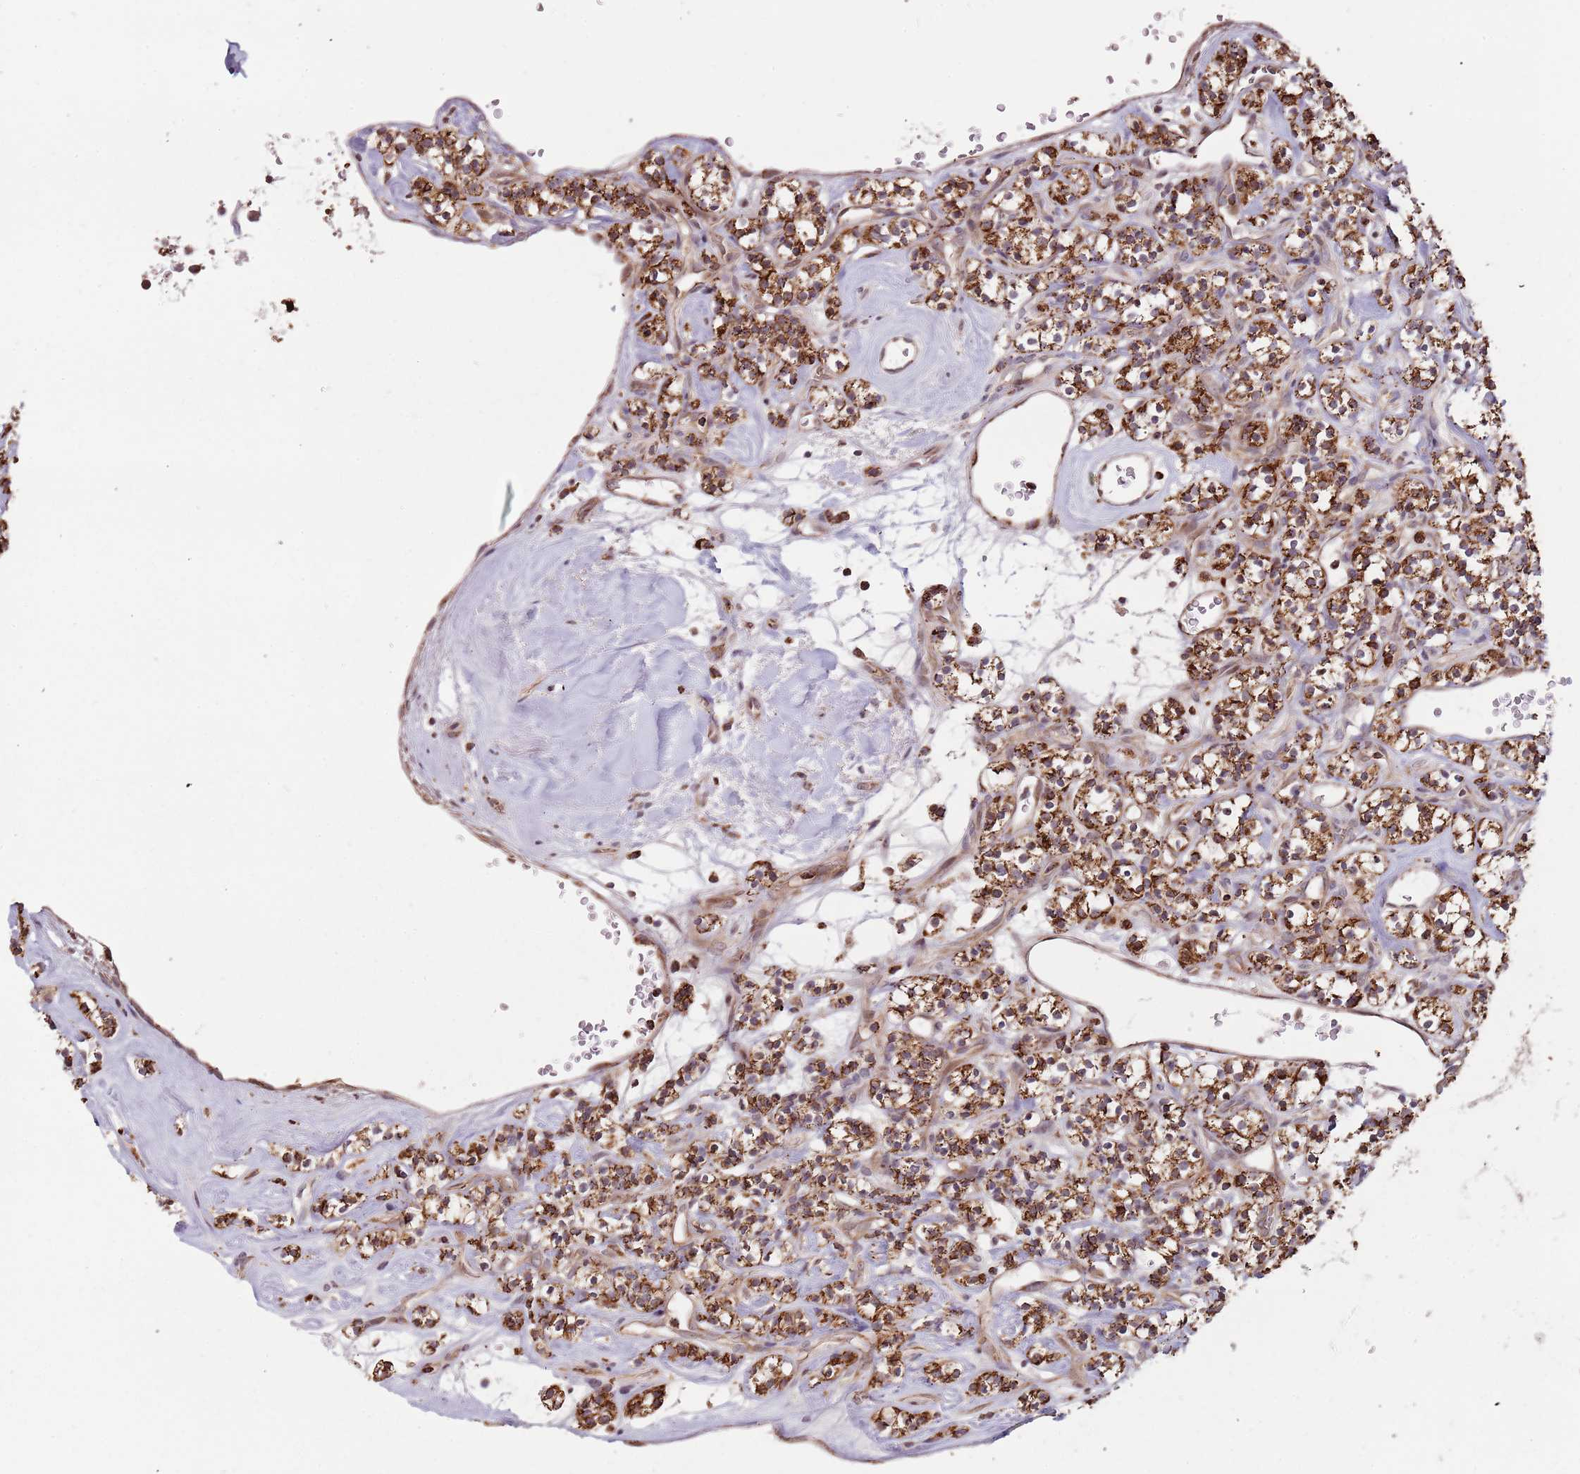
{"staining": {"intensity": "strong", "quantity": ">75%", "location": "cytoplasmic/membranous"}, "tissue": "renal cancer", "cell_type": "Tumor cells", "image_type": "cancer", "snomed": [{"axis": "morphology", "description": "Adenocarcinoma, NOS"}, {"axis": "topography", "description": "Kidney"}], "caption": "Immunohistochemical staining of human renal cancer (adenocarcinoma) exhibits high levels of strong cytoplasmic/membranous protein positivity in about >75% of tumor cells.", "gene": "ULK3", "patient": {"sex": "male", "age": 77}}